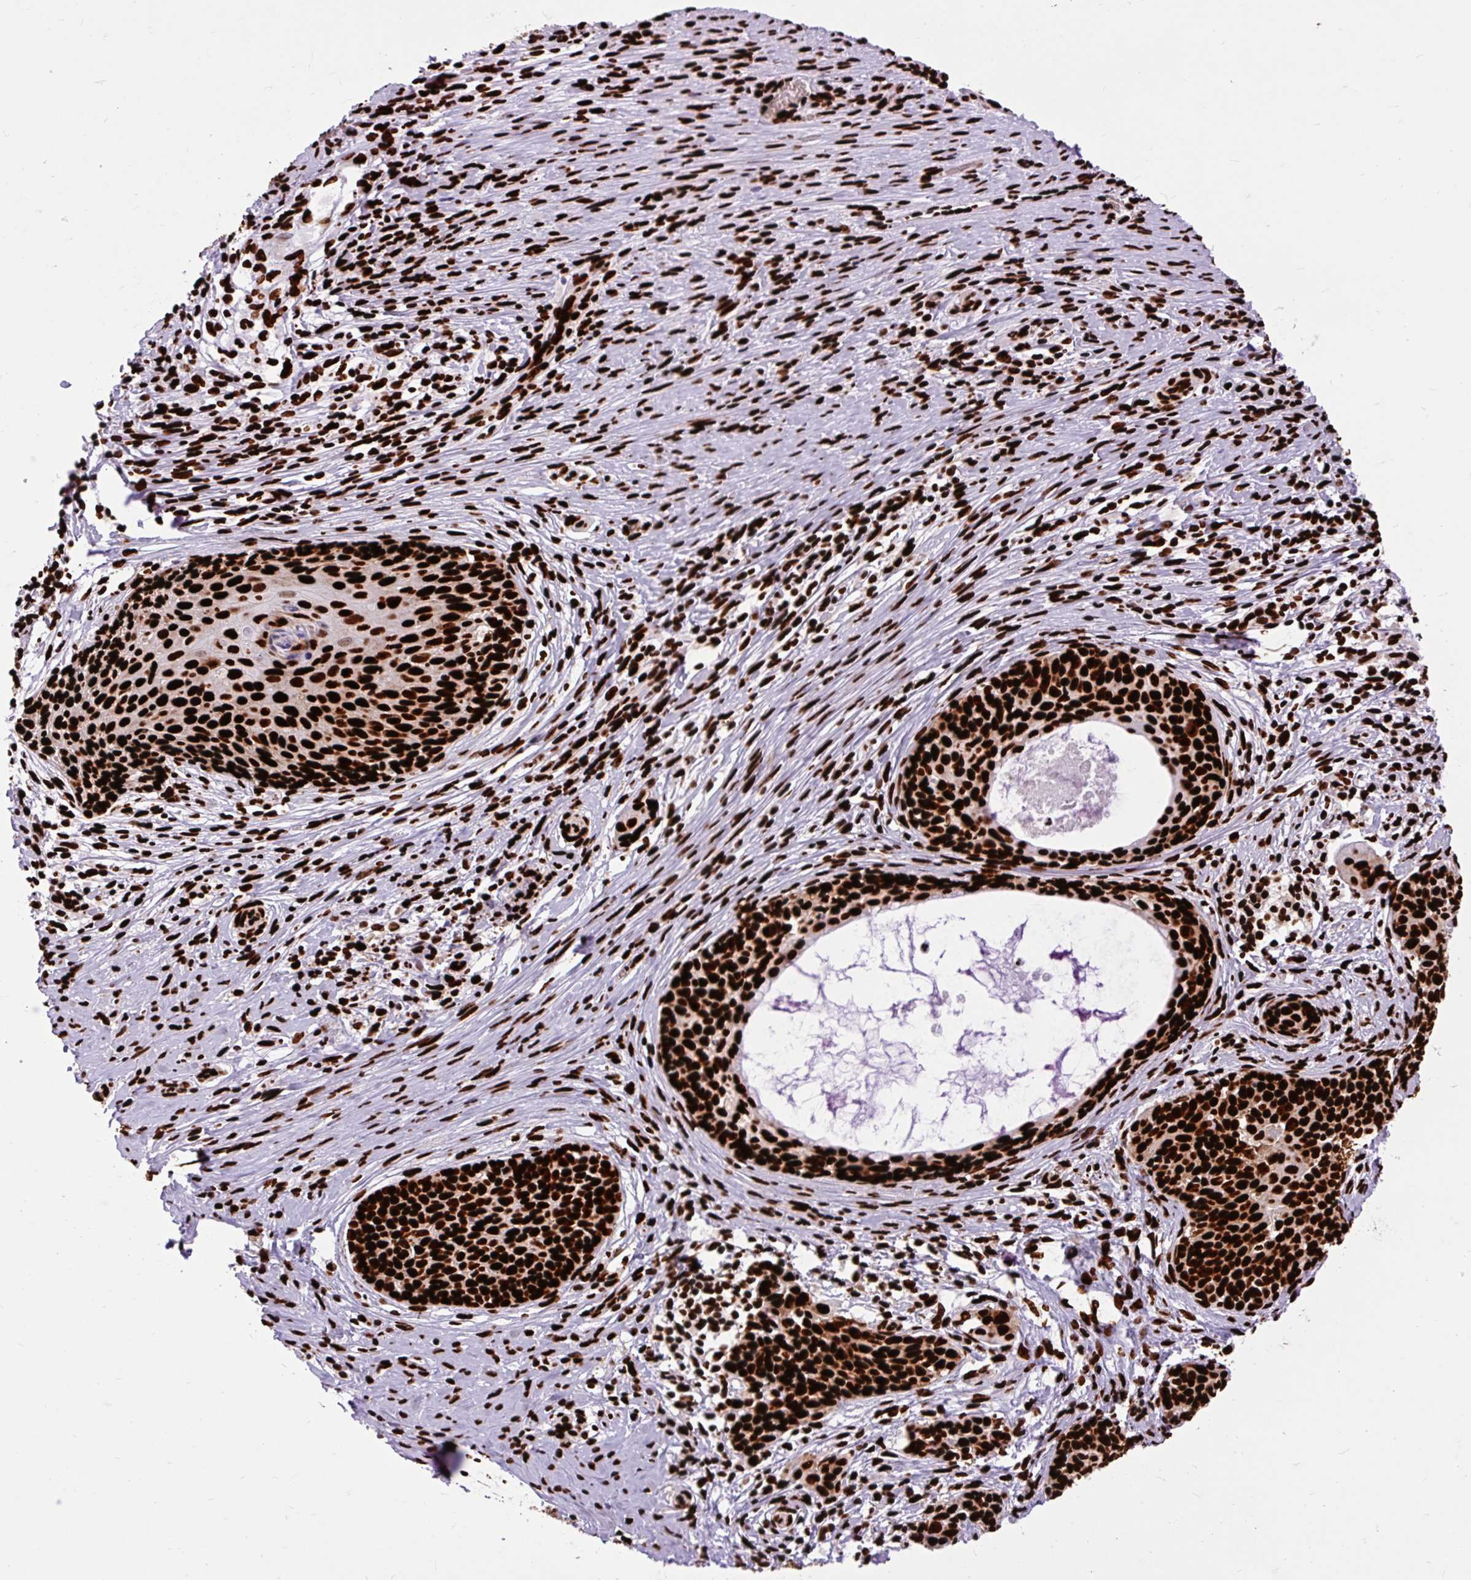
{"staining": {"intensity": "strong", "quantity": ">75%", "location": "nuclear"}, "tissue": "cervical cancer", "cell_type": "Tumor cells", "image_type": "cancer", "snomed": [{"axis": "morphology", "description": "Squamous cell carcinoma, NOS"}, {"axis": "morphology", "description": "Adenocarcinoma, NOS"}, {"axis": "topography", "description": "Cervix"}], "caption": "Brown immunohistochemical staining in human cervical cancer (squamous cell carcinoma) reveals strong nuclear staining in about >75% of tumor cells.", "gene": "FUS", "patient": {"sex": "female", "age": 52}}